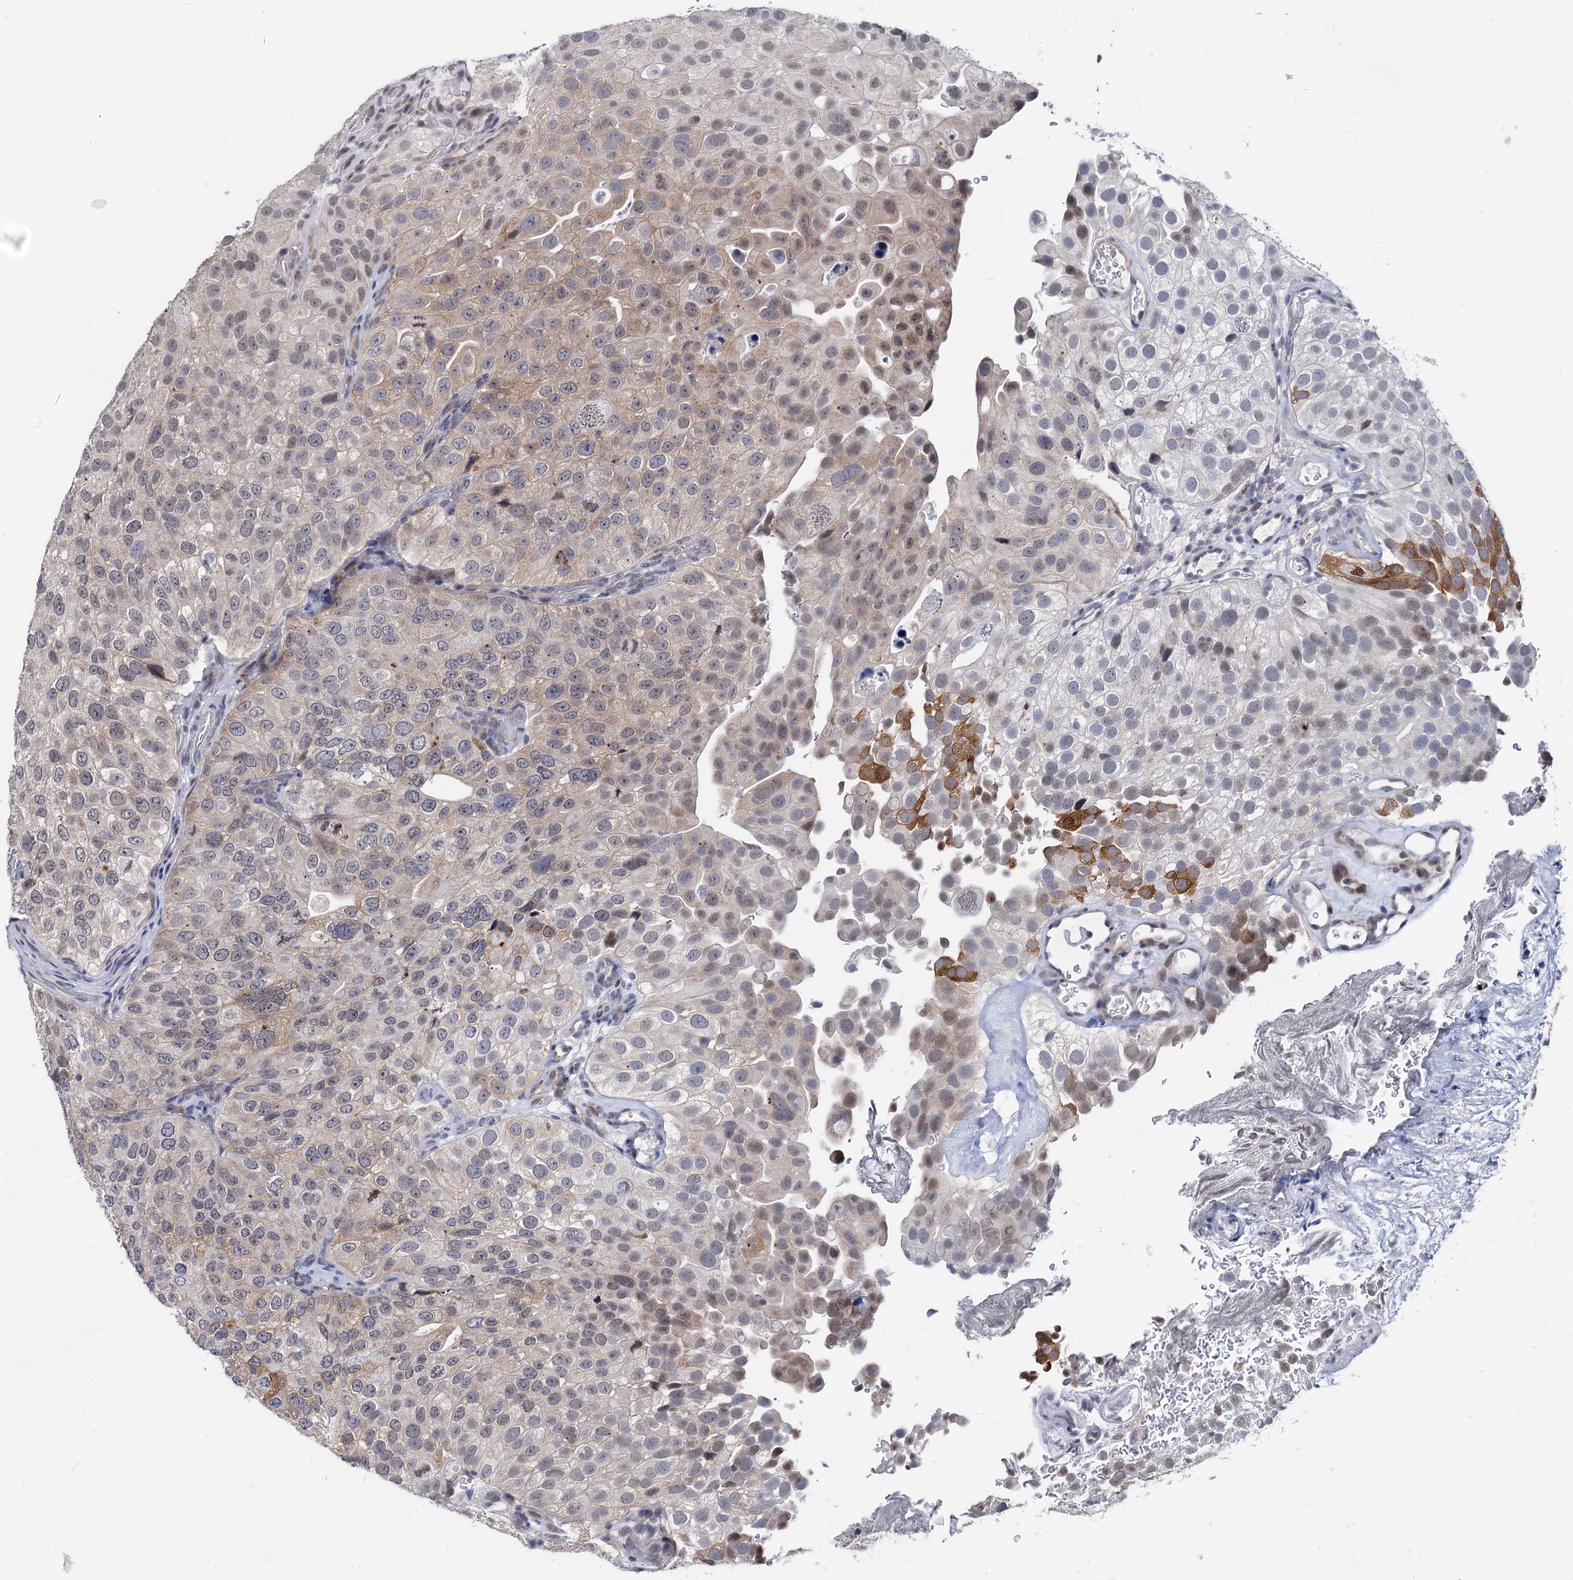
{"staining": {"intensity": "moderate", "quantity": "25%-75%", "location": "cytoplasmic/membranous,nuclear"}, "tissue": "urothelial cancer", "cell_type": "Tumor cells", "image_type": "cancer", "snomed": [{"axis": "morphology", "description": "Urothelial carcinoma, Low grade"}, {"axis": "topography", "description": "Urinary bladder"}], "caption": "A brown stain highlights moderate cytoplasmic/membranous and nuclear positivity of a protein in urothelial cancer tumor cells.", "gene": "CAPRIN2", "patient": {"sex": "male", "age": 78}}